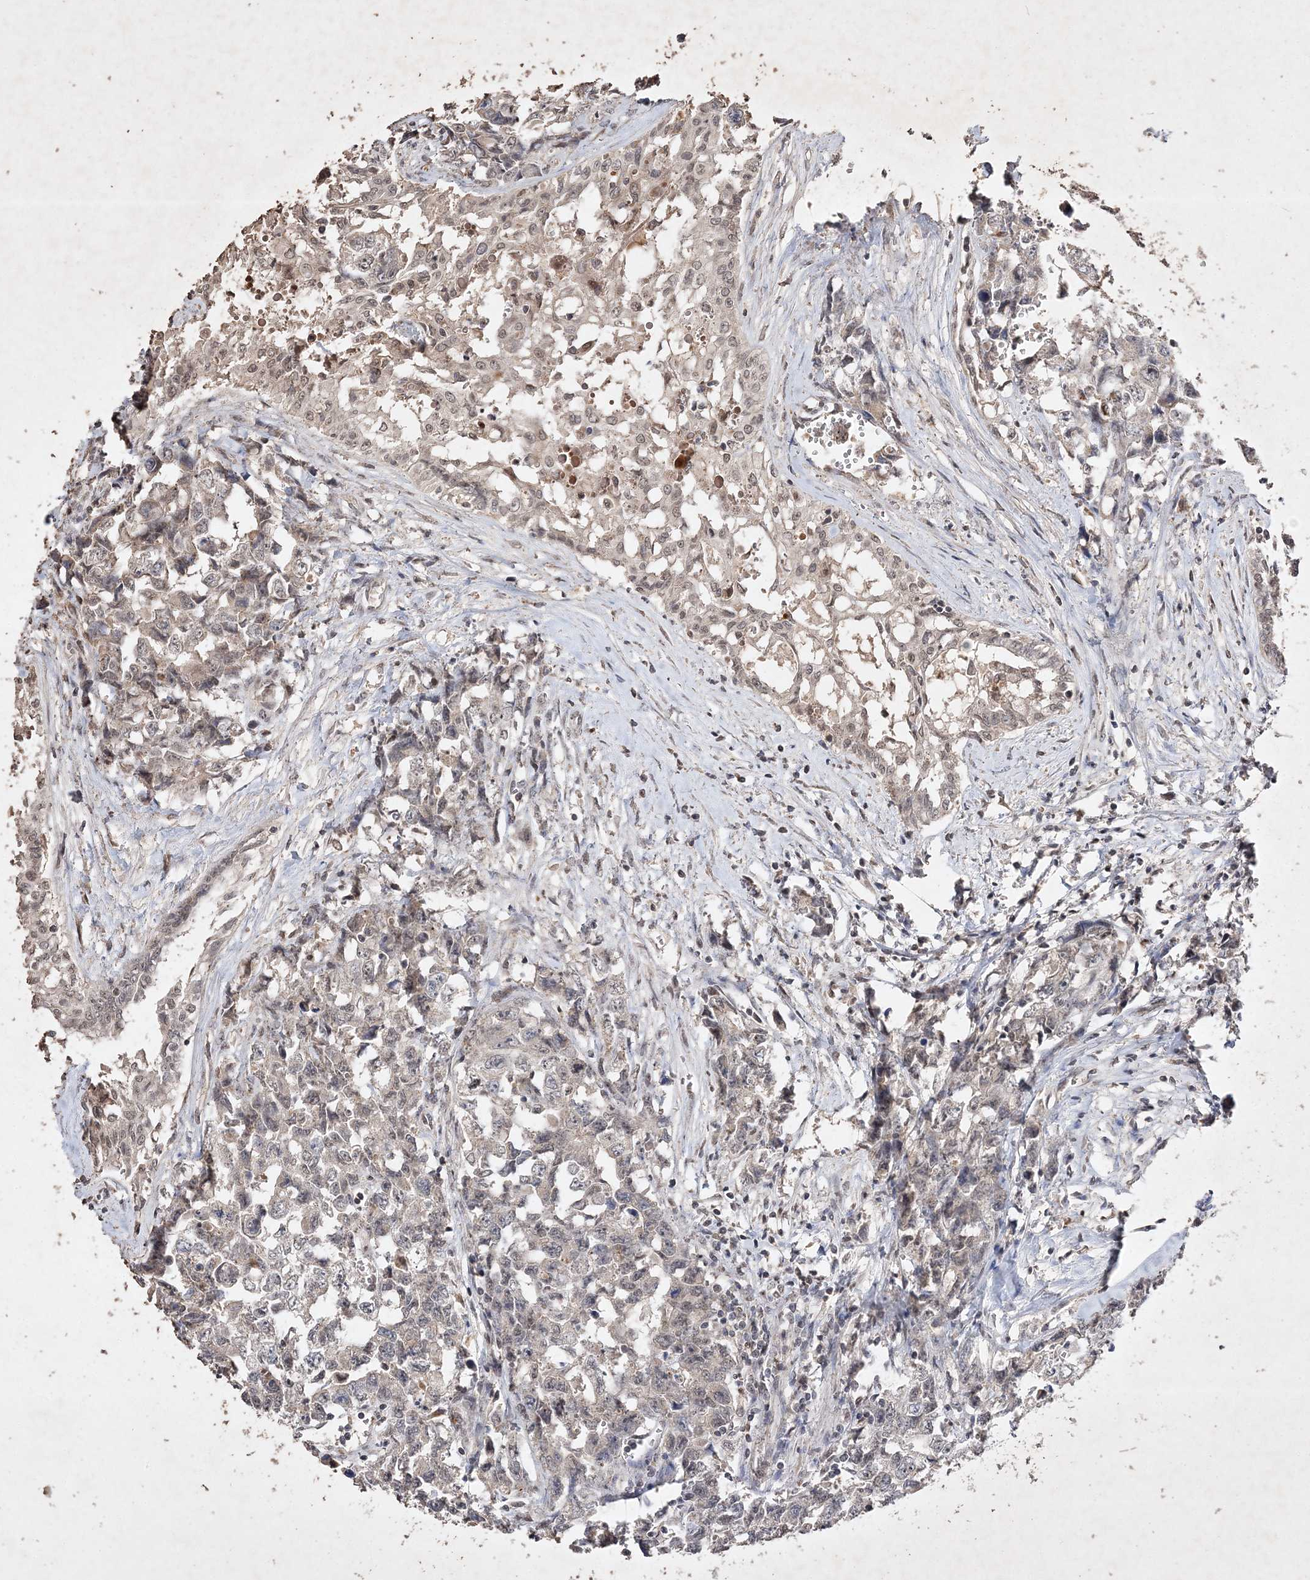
{"staining": {"intensity": "negative", "quantity": "none", "location": "none"}, "tissue": "testis cancer", "cell_type": "Tumor cells", "image_type": "cancer", "snomed": [{"axis": "morphology", "description": "Carcinoma, Embryonal, NOS"}, {"axis": "topography", "description": "Testis"}], "caption": "Testis cancer (embryonal carcinoma) was stained to show a protein in brown. There is no significant staining in tumor cells. (DAB immunohistochemistry with hematoxylin counter stain).", "gene": "C3orf38", "patient": {"sex": "male", "age": 31}}